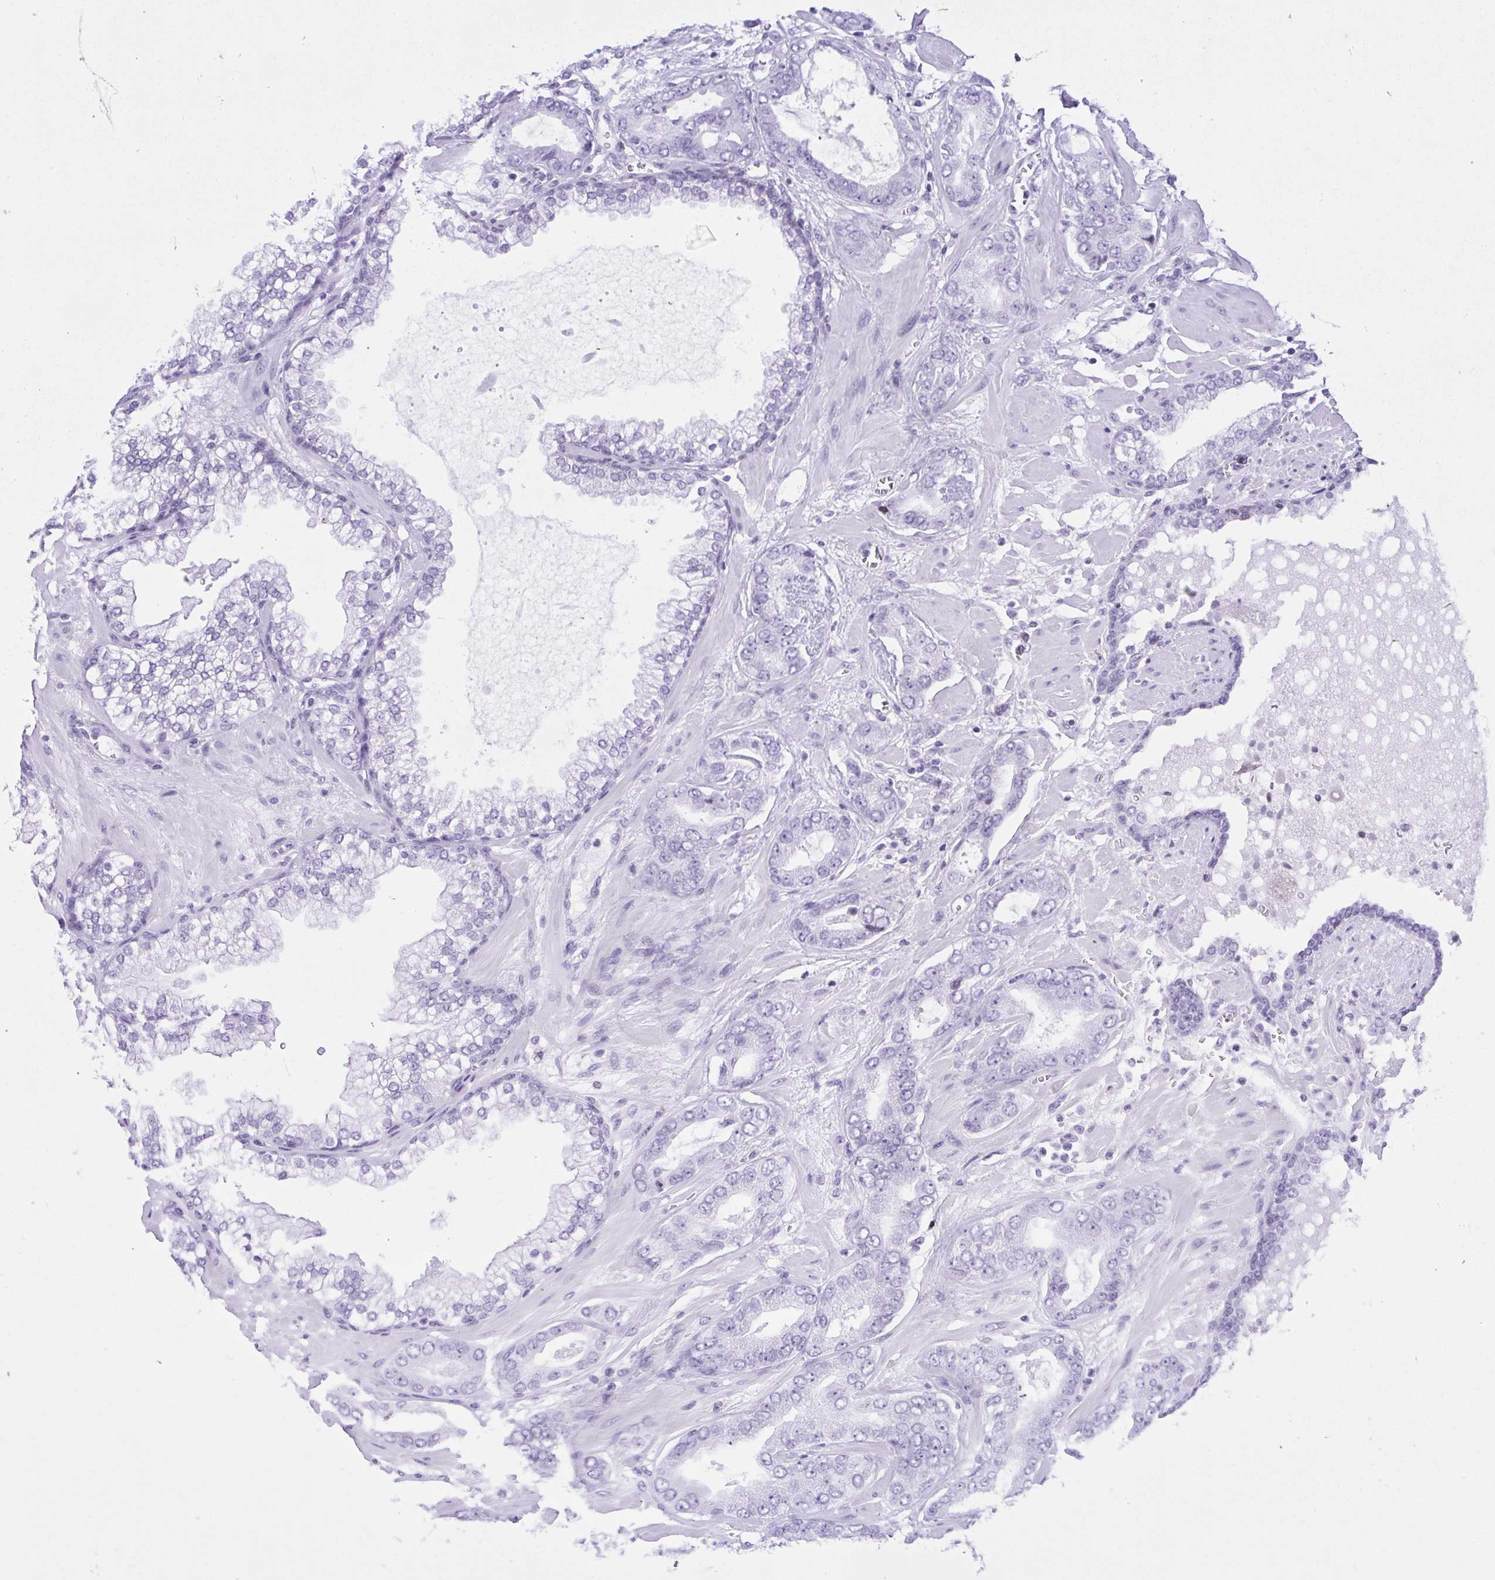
{"staining": {"intensity": "negative", "quantity": "none", "location": "none"}, "tissue": "prostate cancer", "cell_type": "Tumor cells", "image_type": "cancer", "snomed": [{"axis": "morphology", "description": "Adenocarcinoma, Low grade"}, {"axis": "topography", "description": "Prostate"}], "caption": "Tumor cells show no significant expression in prostate adenocarcinoma (low-grade).", "gene": "KRT27", "patient": {"sex": "male", "age": 62}}